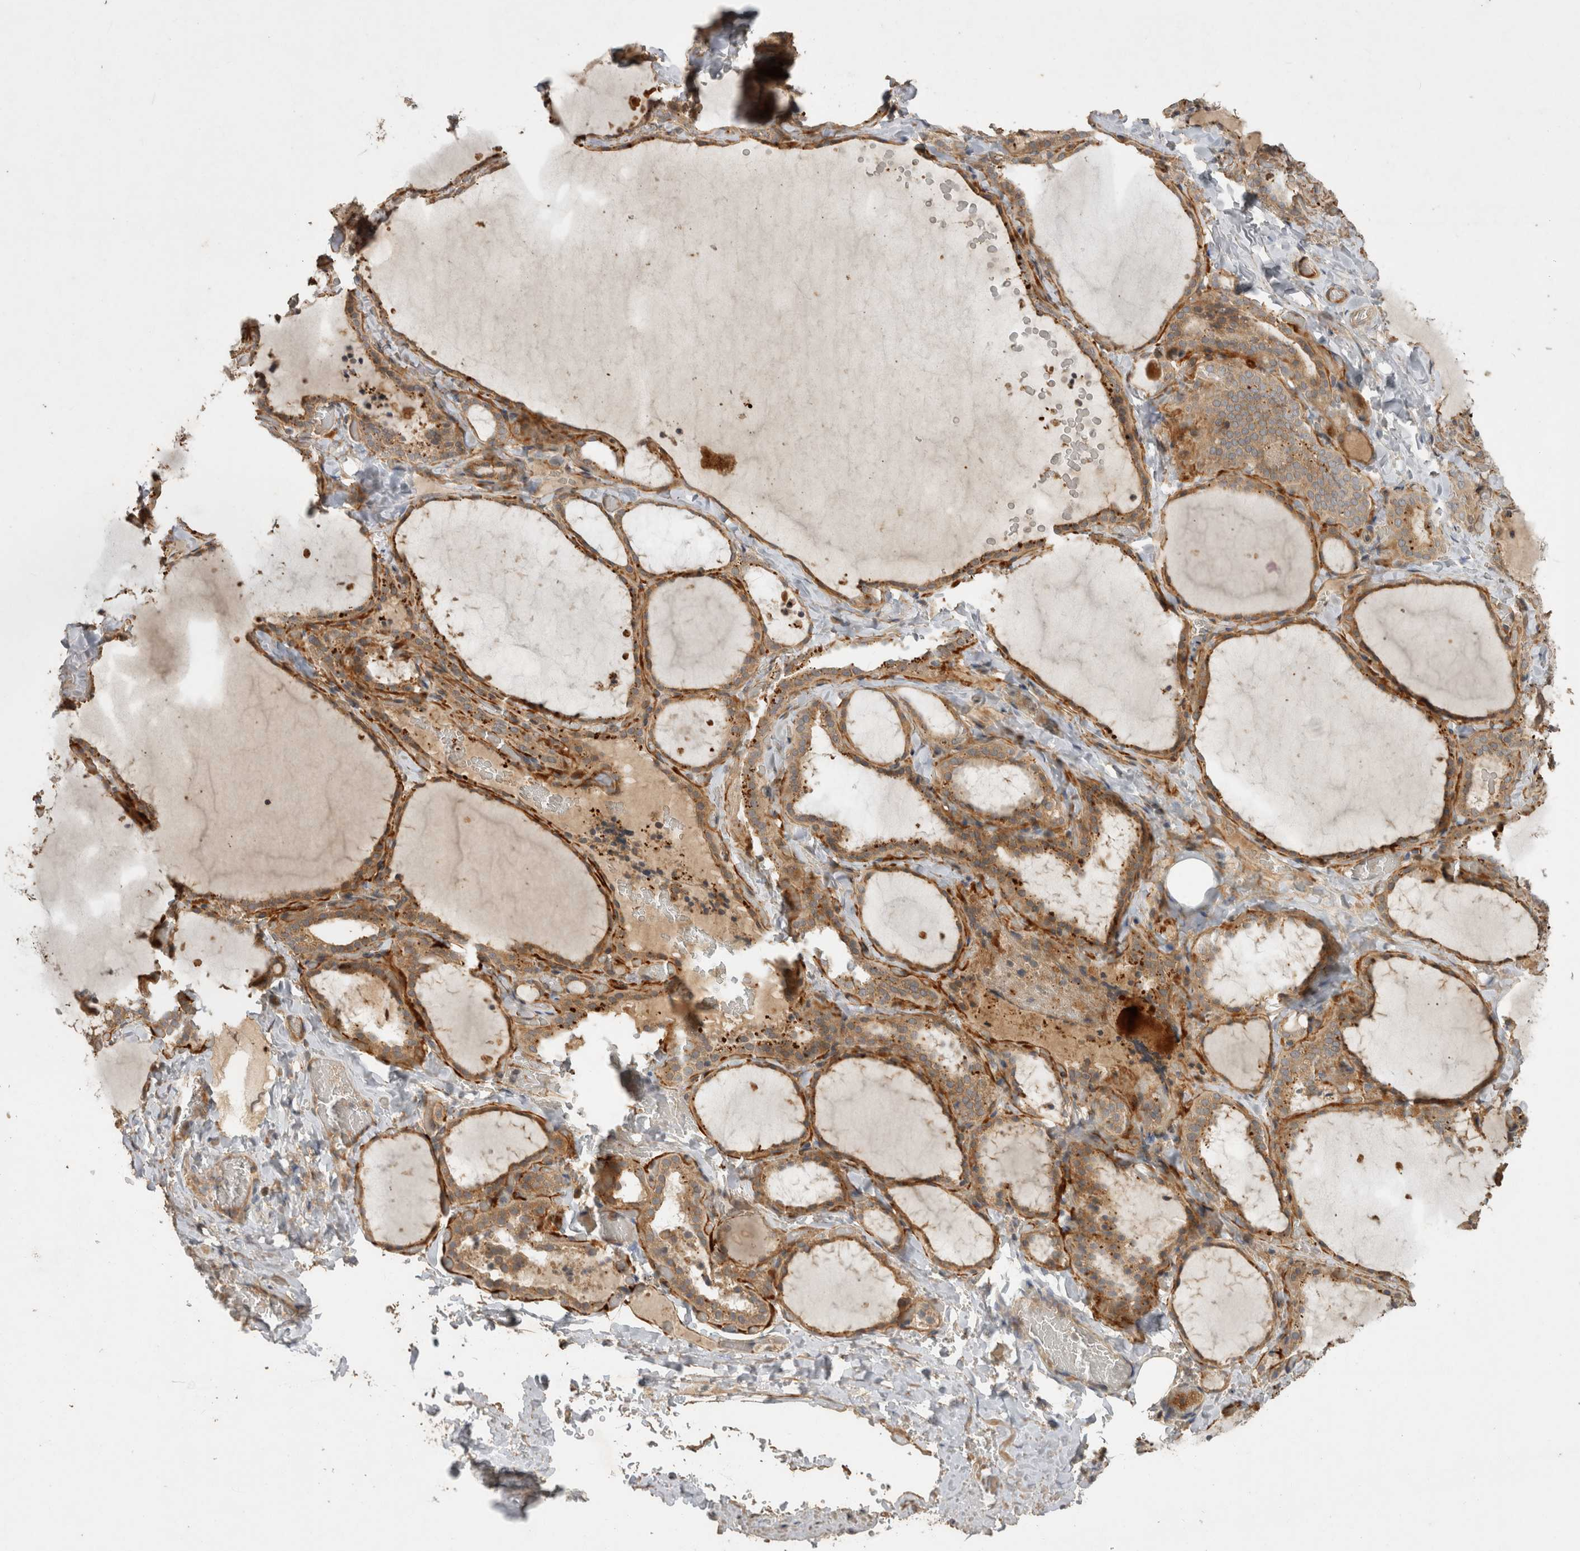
{"staining": {"intensity": "moderate", "quantity": ">75%", "location": "cytoplasmic/membranous"}, "tissue": "thyroid gland", "cell_type": "Glandular cells", "image_type": "normal", "snomed": [{"axis": "morphology", "description": "Normal tissue, NOS"}, {"axis": "topography", "description": "Thyroid gland"}], "caption": "This micrograph exhibits benign thyroid gland stained with immunohistochemistry (IHC) to label a protein in brown. The cytoplasmic/membranous of glandular cells show moderate positivity for the protein. Nuclei are counter-stained blue.", "gene": "PPP1R42", "patient": {"sex": "female", "age": 22}}